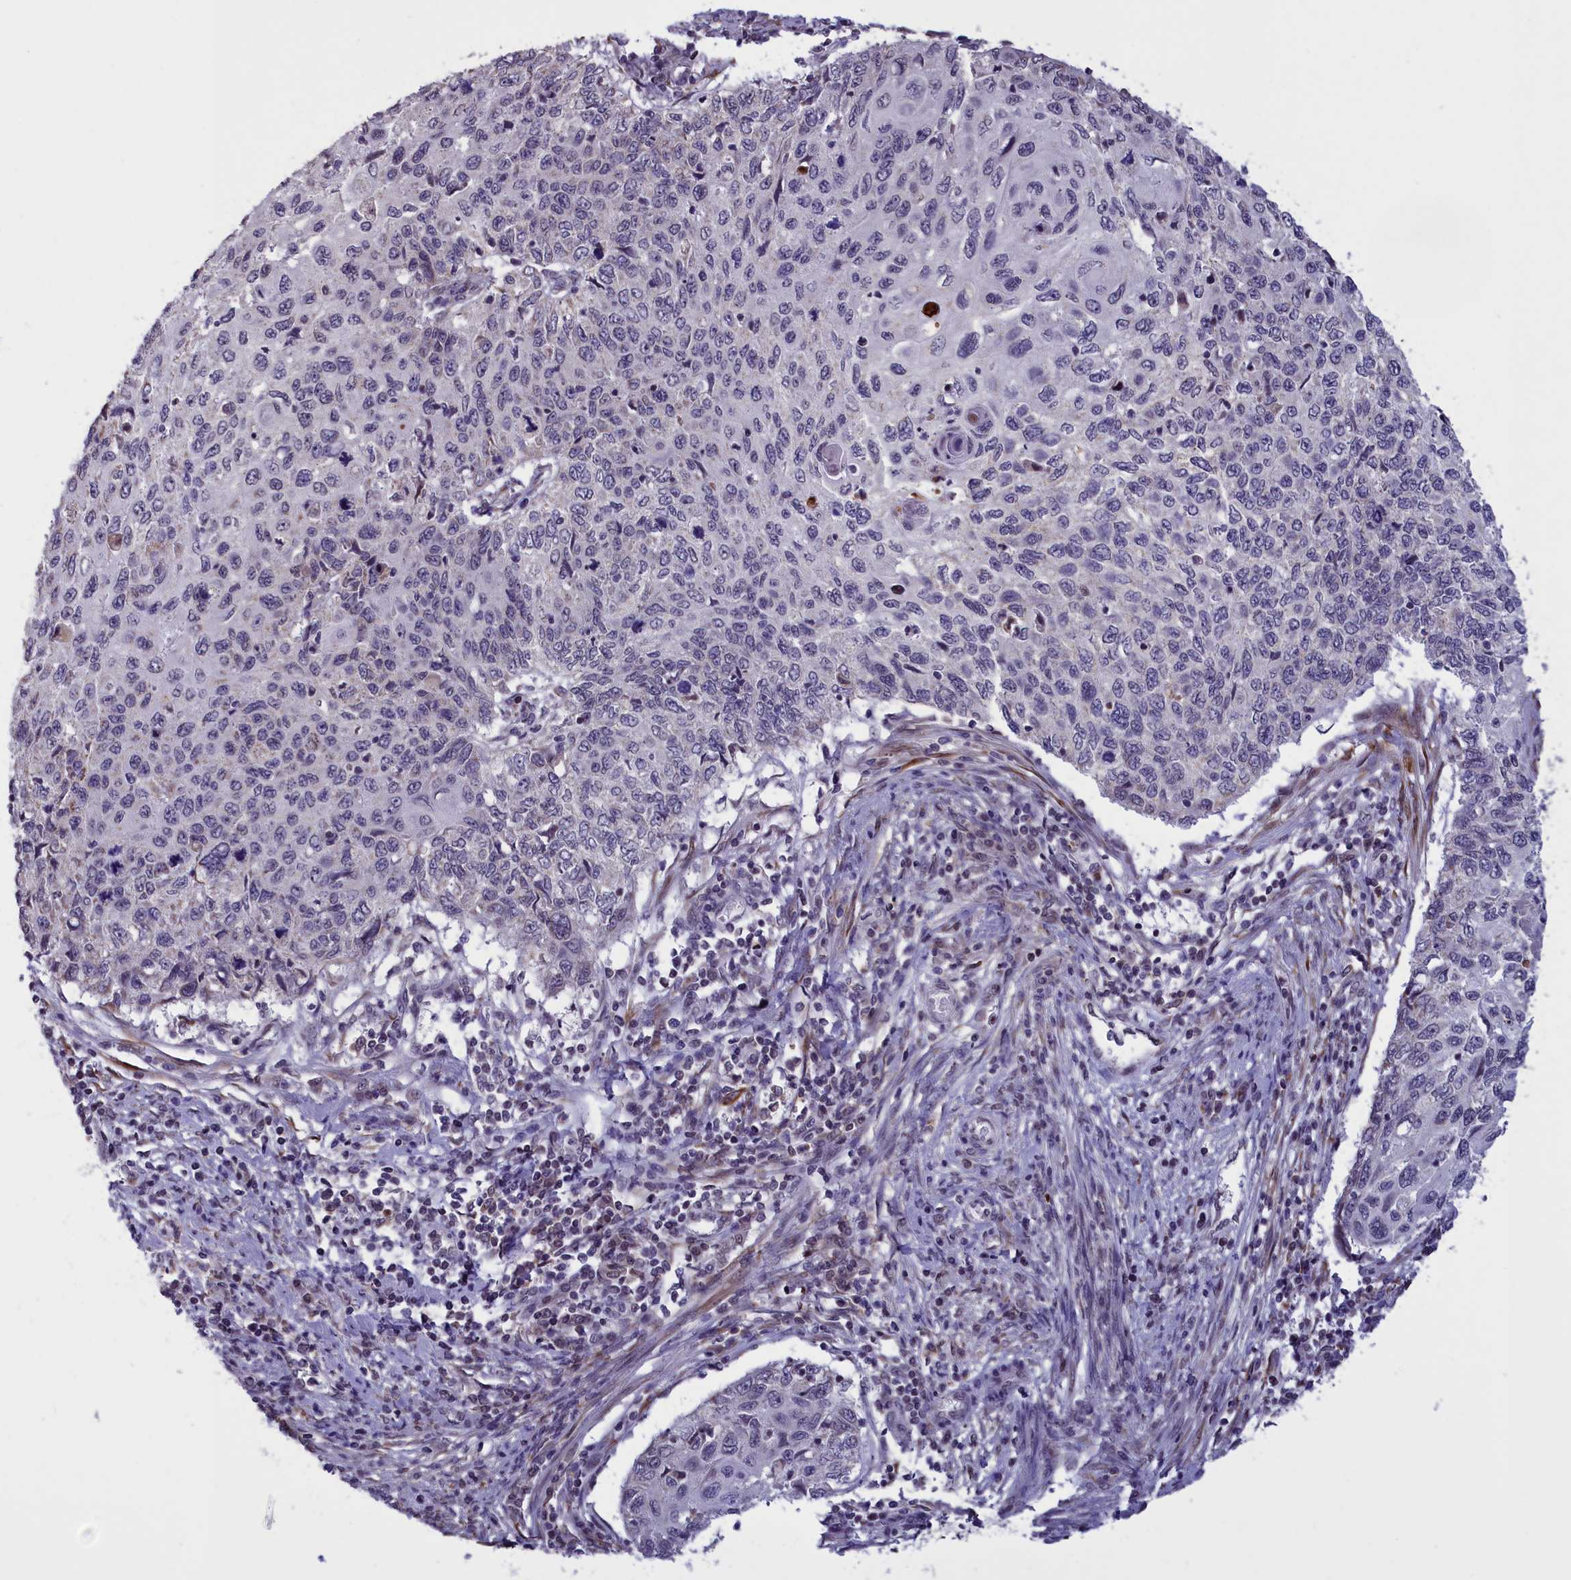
{"staining": {"intensity": "negative", "quantity": "none", "location": "none"}, "tissue": "cervical cancer", "cell_type": "Tumor cells", "image_type": "cancer", "snomed": [{"axis": "morphology", "description": "Squamous cell carcinoma, NOS"}, {"axis": "topography", "description": "Cervix"}], "caption": "High magnification brightfield microscopy of cervical squamous cell carcinoma stained with DAB (3,3'-diaminobenzidine) (brown) and counterstained with hematoxylin (blue): tumor cells show no significant positivity.", "gene": "PARS2", "patient": {"sex": "female", "age": 70}}